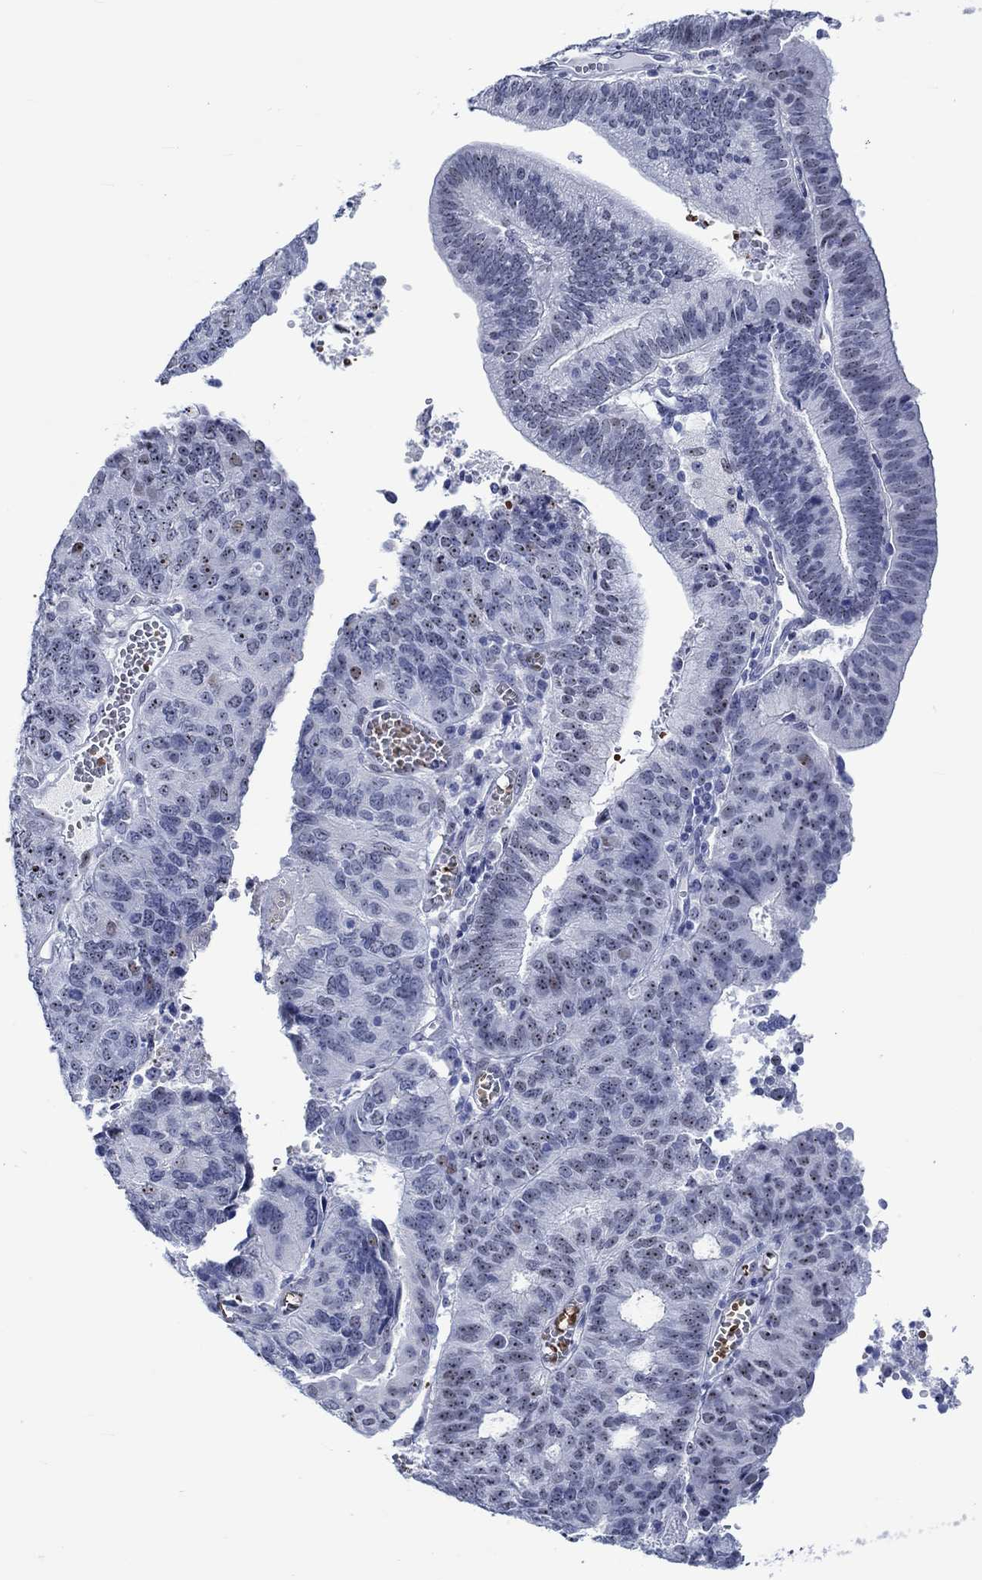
{"staining": {"intensity": "strong", "quantity": ">75%", "location": "nuclear"}, "tissue": "endometrial cancer", "cell_type": "Tumor cells", "image_type": "cancer", "snomed": [{"axis": "morphology", "description": "Adenocarcinoma, NOS"}, {"axis": "topography", "description": "Endometrium"}], "caption": "Protein expression by IHC displays strong nuclear positivity in about >75% of tumor cells in endometrial cancer (adenocarcinoma).", "gene": "ZNF446", "patient": {"sex": "female", "age": 82}}